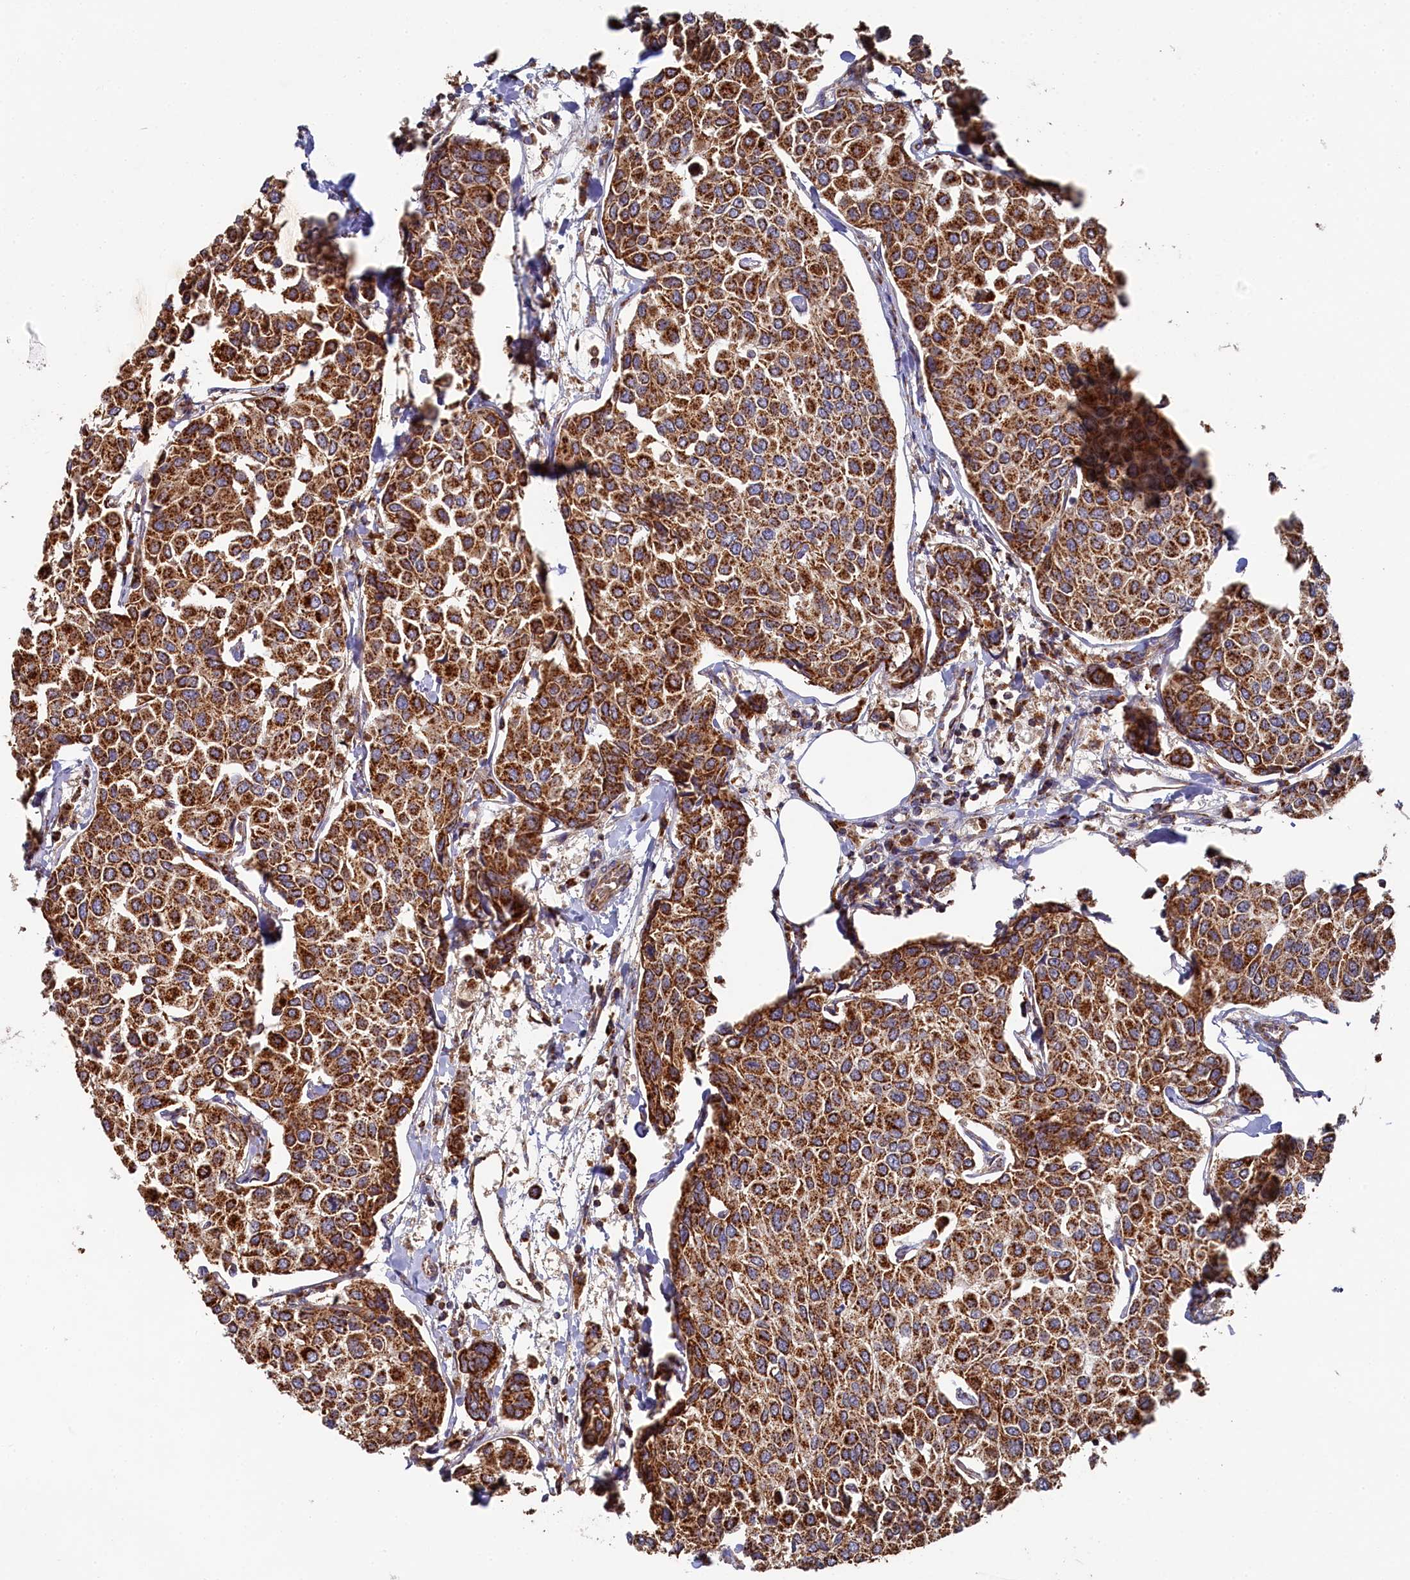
{"staining": {"intensity": "strong", "quantity": ">75%", "location": "cytoplasmic/membranous"}, "tissue": "breast cancer", "cell_type": "Tumor cells", "image_type": "cancer", "snomed": [{"axis": "morphology", "description": "Duct carcinoma"}, {"axis": "topography", "description": "Breast"}], "caption": "A brown stain labels strong cytoplasmic/membranous expression of a protein in human breast cancer tumor cells. (DAB (3,3'-diaminobenzidine) = brown stain, brightfield microscopy at high magnification).", "gene": "HAUS2", "patient": {"sex": "female", "age": 55}}